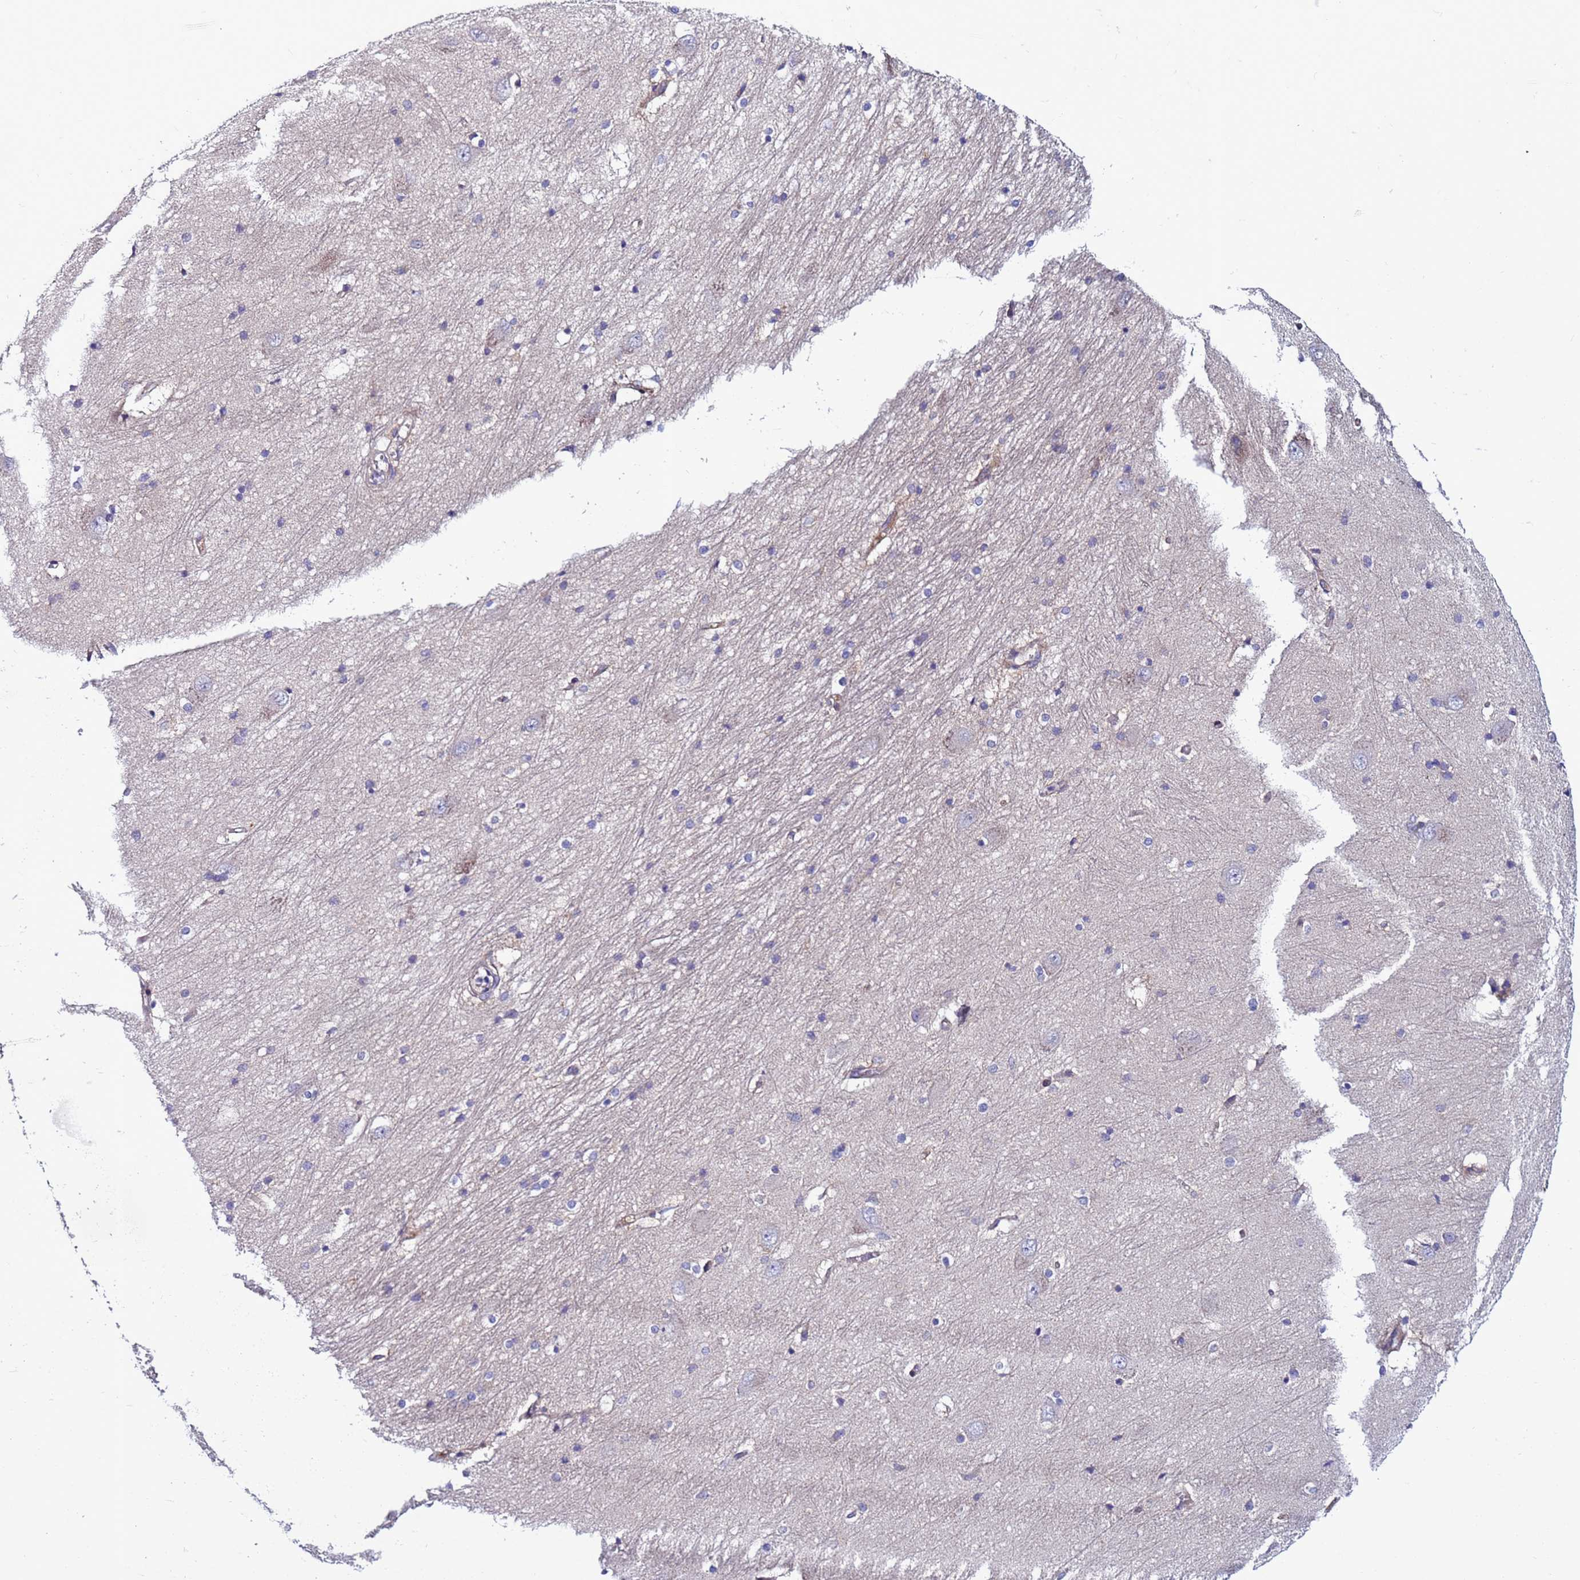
{"staining": {"intensity": "negative", "quantity": "none", "location": "none"}, "tissue": "caudate", "cell_type": "Glial cells", "image_type": "normal", "snomed": [{"axis": "morphology", "description": "Normal tissue, NOS"}, {"axis": "topography", "description": "Lateral ventricle wall"}], "caption": "Immunohistochemistry of normal human caudate reveals no positivity in glial cells.", "gene": "C8G", "patient": {"sex": "male", "age": 37}}